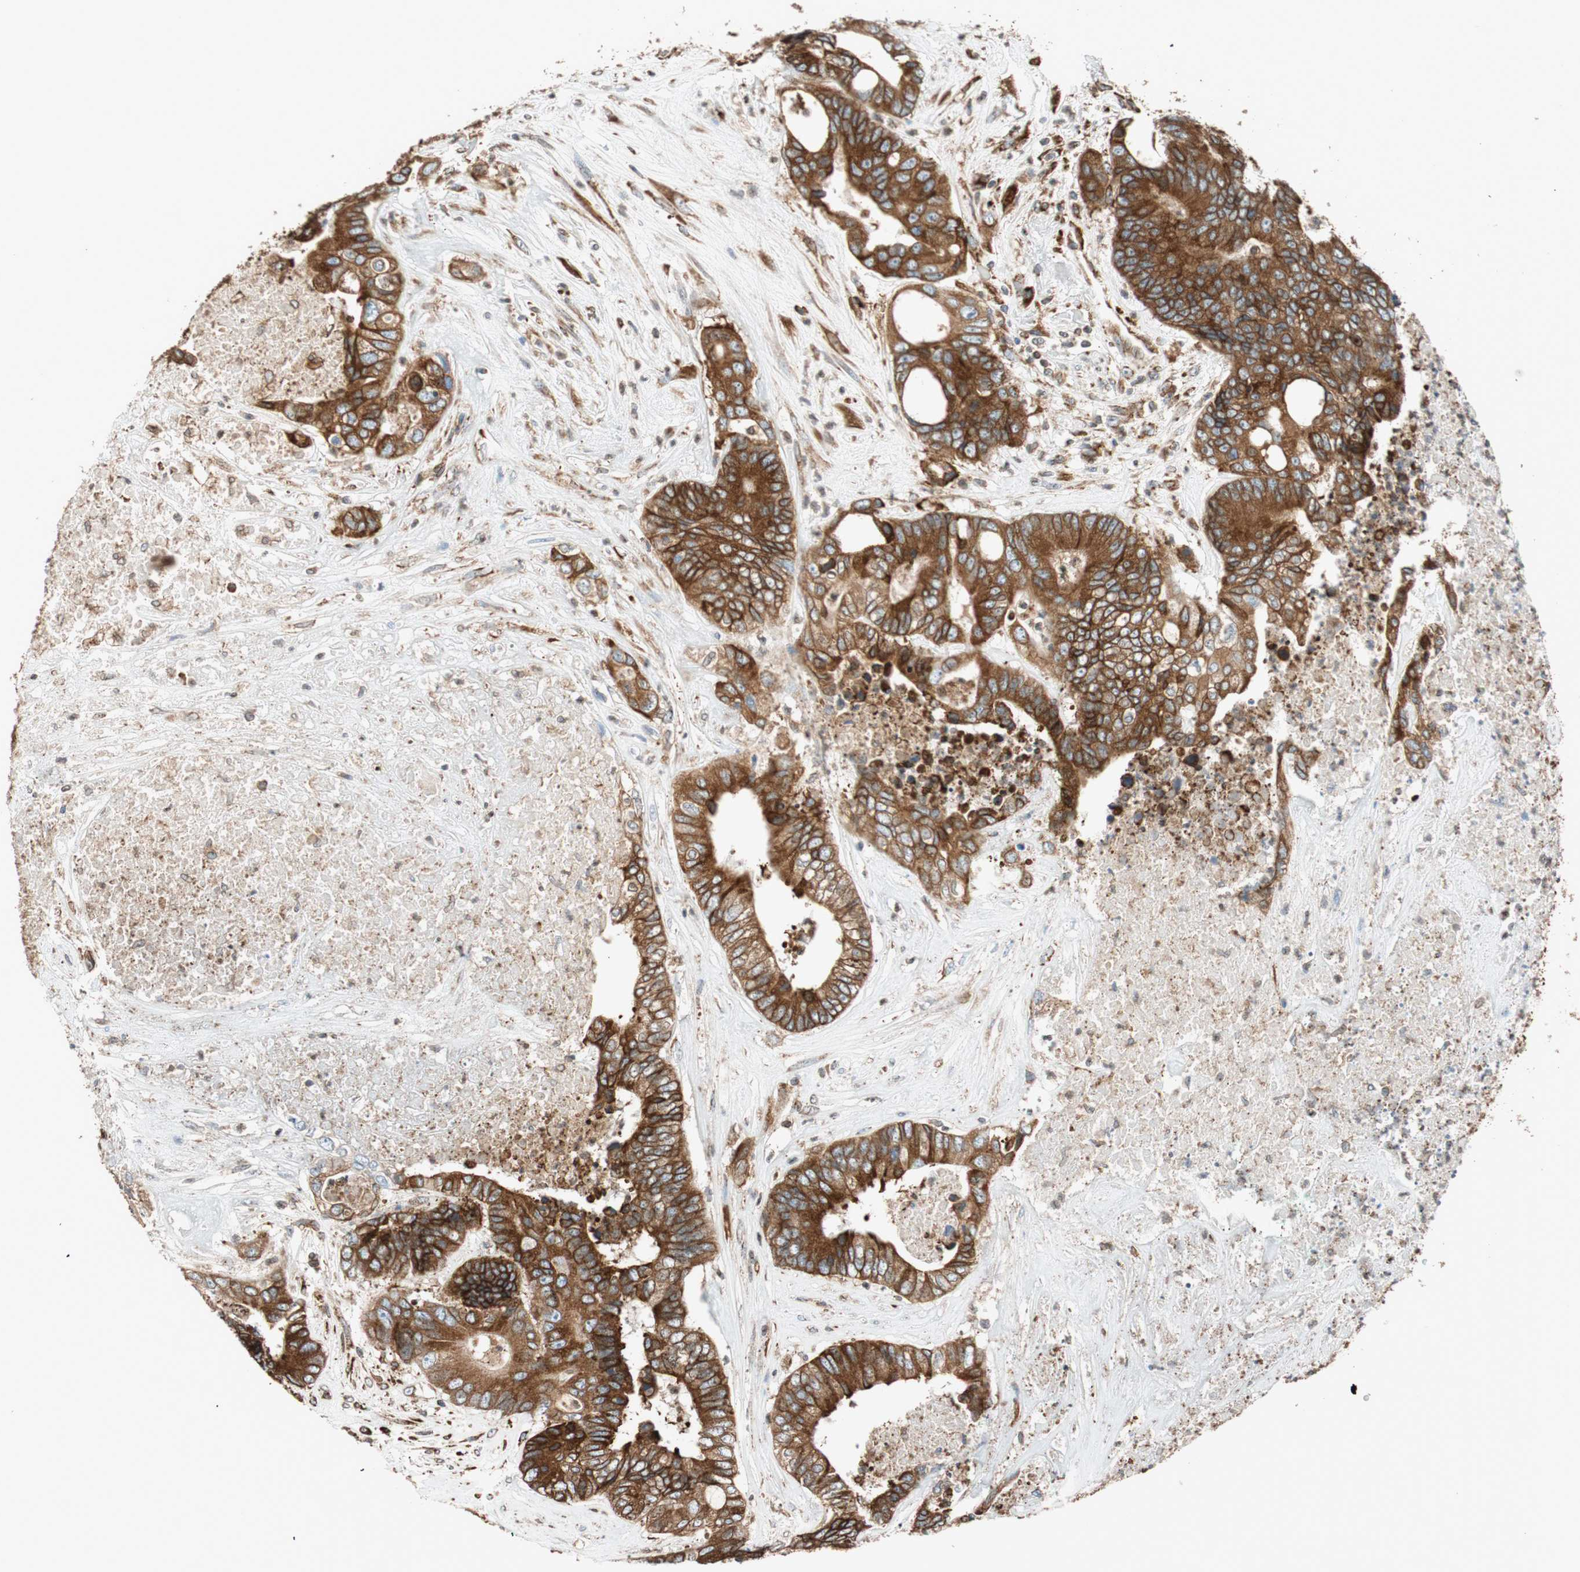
{"staining": {"intensity": "strong", "quantity": ">75%", "location": "cytoplasmic/membranous"}, "tissue": "colorectal cancer", "cell_type": "Tumor cells", "image_type": "cancer", "snomed": [{"axis": "morphology", "description": "Adenocarcinoma, NOS"}, {"axis": "topography", "description": "Rectum"}], "caption": "High-power microscopy captured an immunohistochemistry image of adenocarcinoma (colorectal), revealing strong cytoplasmic/membranous expression in about >75% of tumor cells.", "gene": "PRKCSH", "patient": {"sex": "male", "age": 55}}